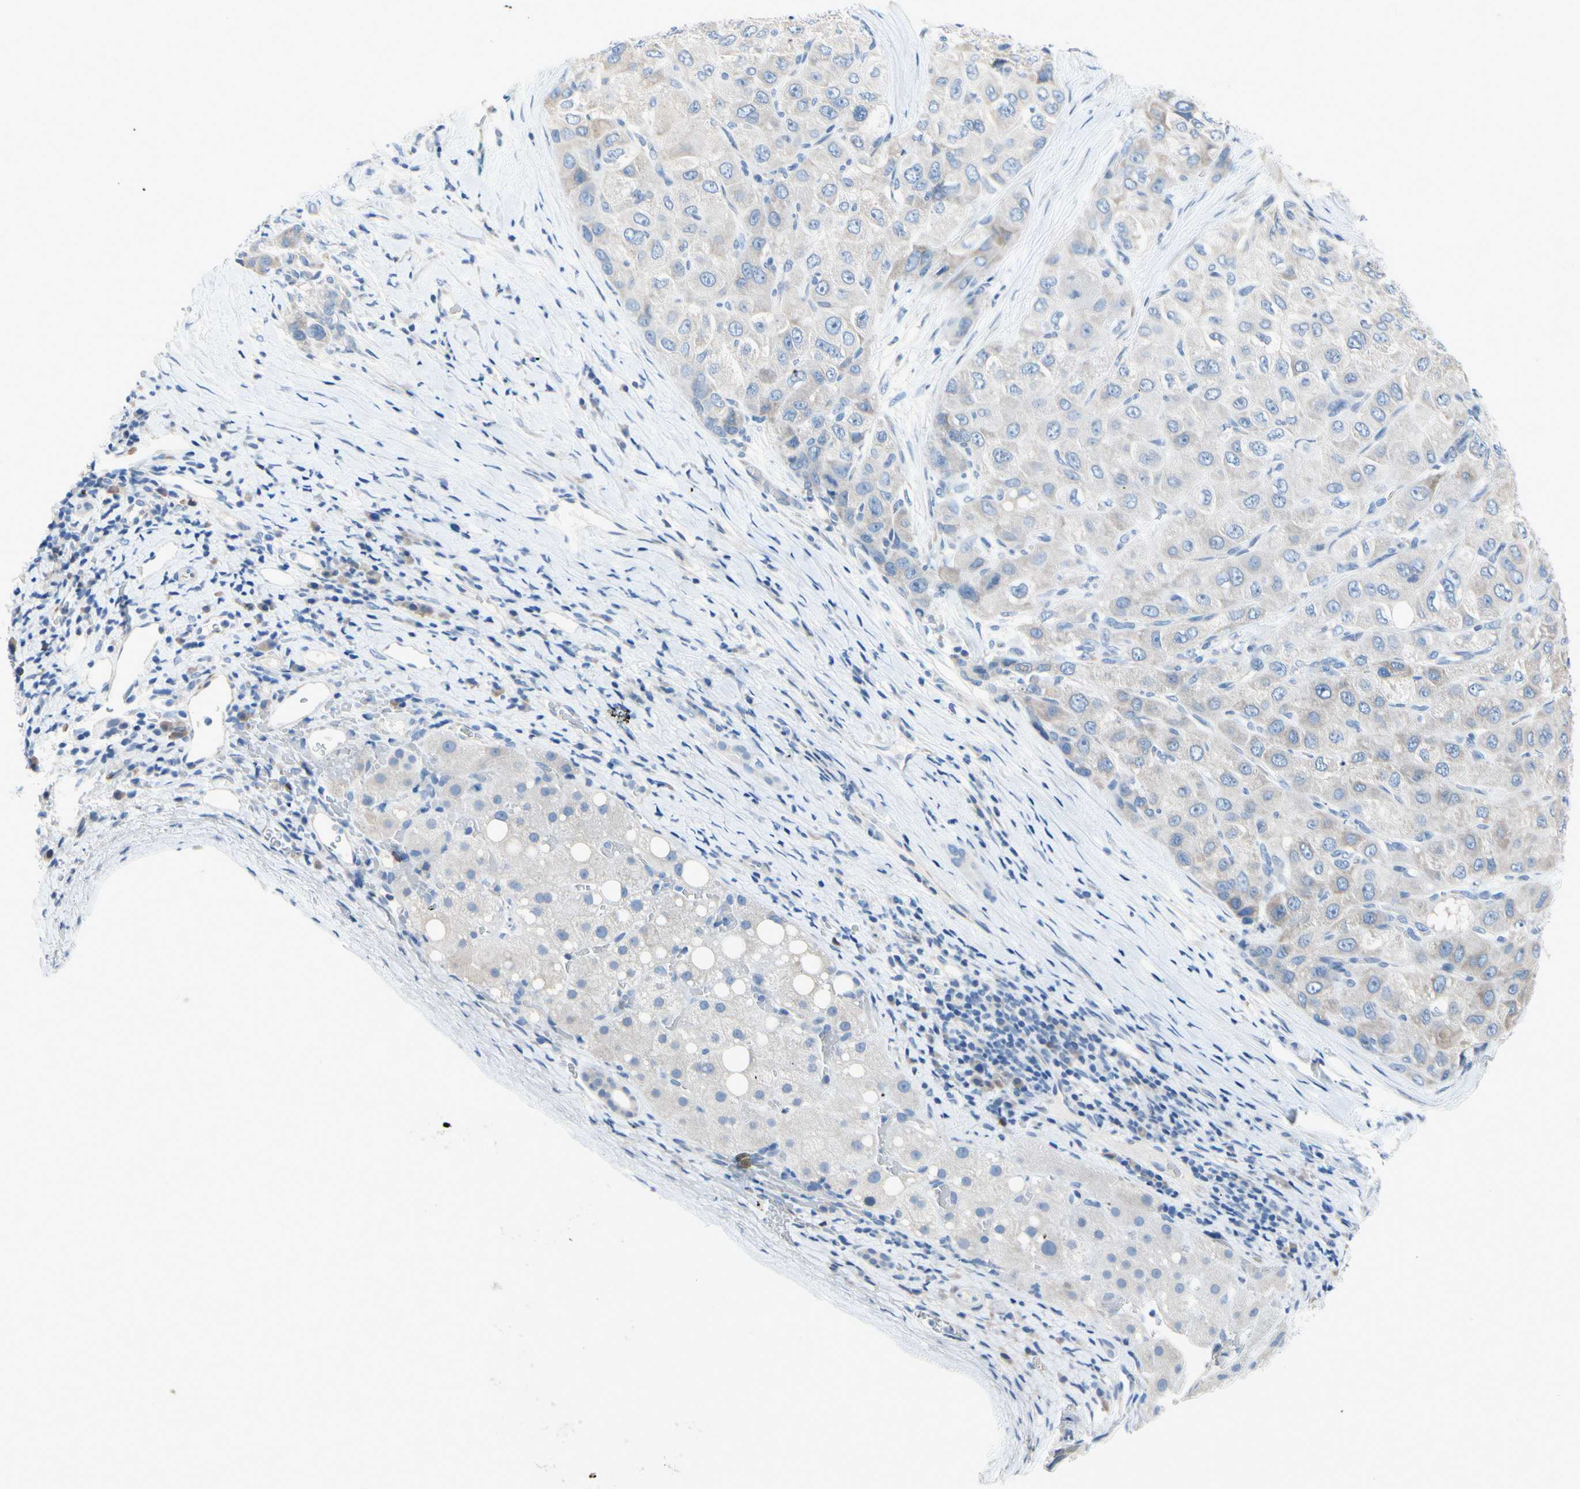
{"staining": {"intensity": "weak", "quantity": "<25%", "location": "cytoplasmic/membranous"}, "tissue": "liver cancer", "cell_type": "Tumor cells", "image_type": "cancer", "snomed": [{"axis": "morphology", "description": "Carcinoma, Hepatocellular, NOS"}, {"axis": "topography", "description": "Liver"}], "caption": "DAB (3,3'-diaminobenzidine) immunohistochemical staining of hepatocellular carcinoma (liver) shows no significant staining in tumor cells. (DAB (3,3'-diaminobenzidine) IHC with hematoxylin counter stain).", "gene": "FCER2", "patient": {"sex": "male", "age": 80}}